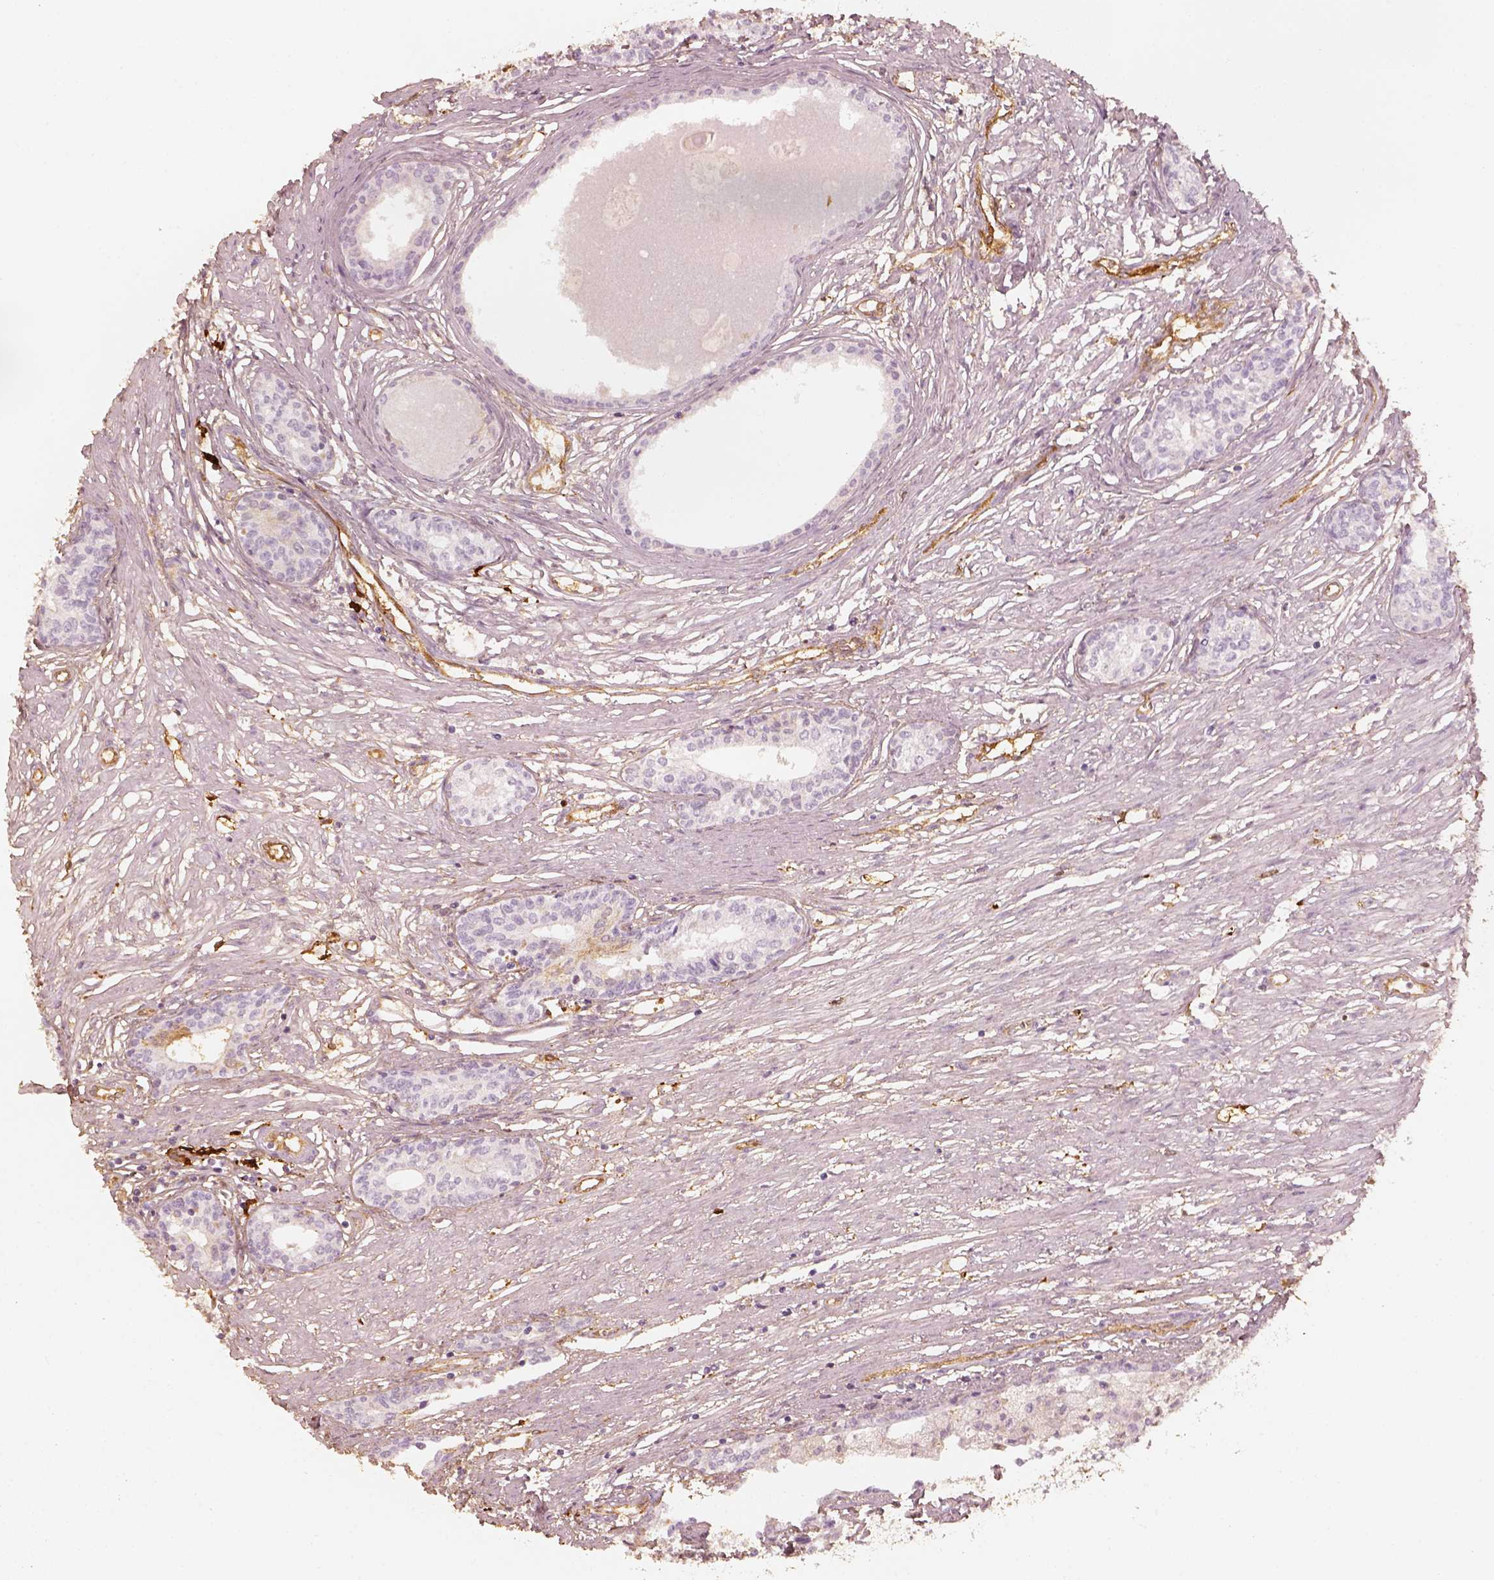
{"staining": {"intensity": "negative", "quantity": "none", "location": "none"}, "tissue": "prostate", "cell_type": "Glandular cells", "image_type": "normal", "snomed": [{"axis": "morphology", "description": "Normal tissue, NOS"}, {"axis": "topography", "description": "Prostate"}], "caption": "Immunohistochemical staining of unremarkable prostate displays no significant positivity in glandular cells.", "gene": "FSCN1", "patient": {"sex": "male", "age": 60}}